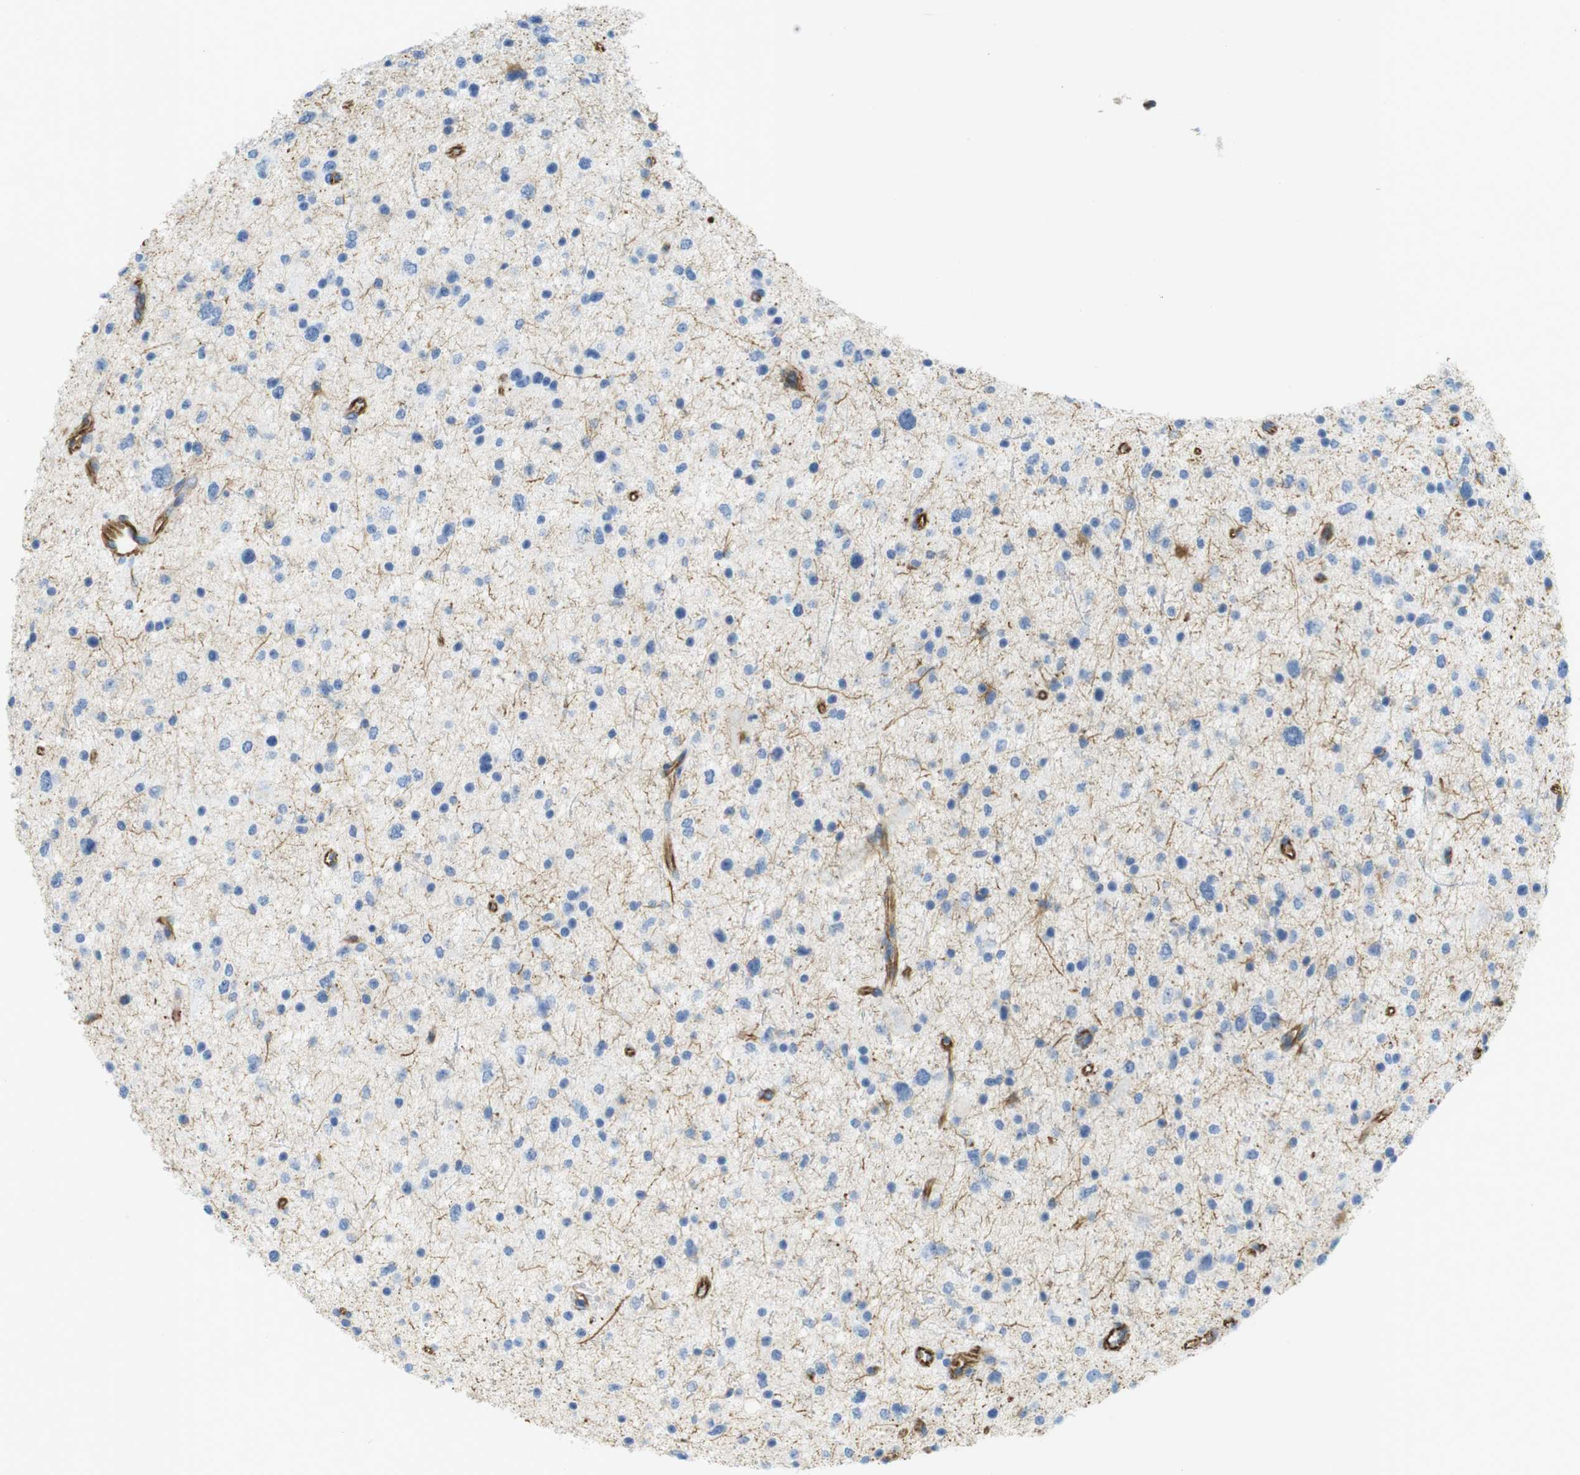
{"staining": {"intensity": "negative", "quantity": "none", "location": "none"}, "tissue": "glioma", "cell_type": "Tumor cells", "image_type": "cancer", "snomed": [{"axis": "morphology", "description": "Glioma, malignant, Low grade"}, {"axis": "topography", "description": "Brain"}], "caption": "Tumor cells show no significant positivity in low-grade glioma (malignant).", "gene": "MS4A10", "patient": {"sex": "female", "age": 37}}